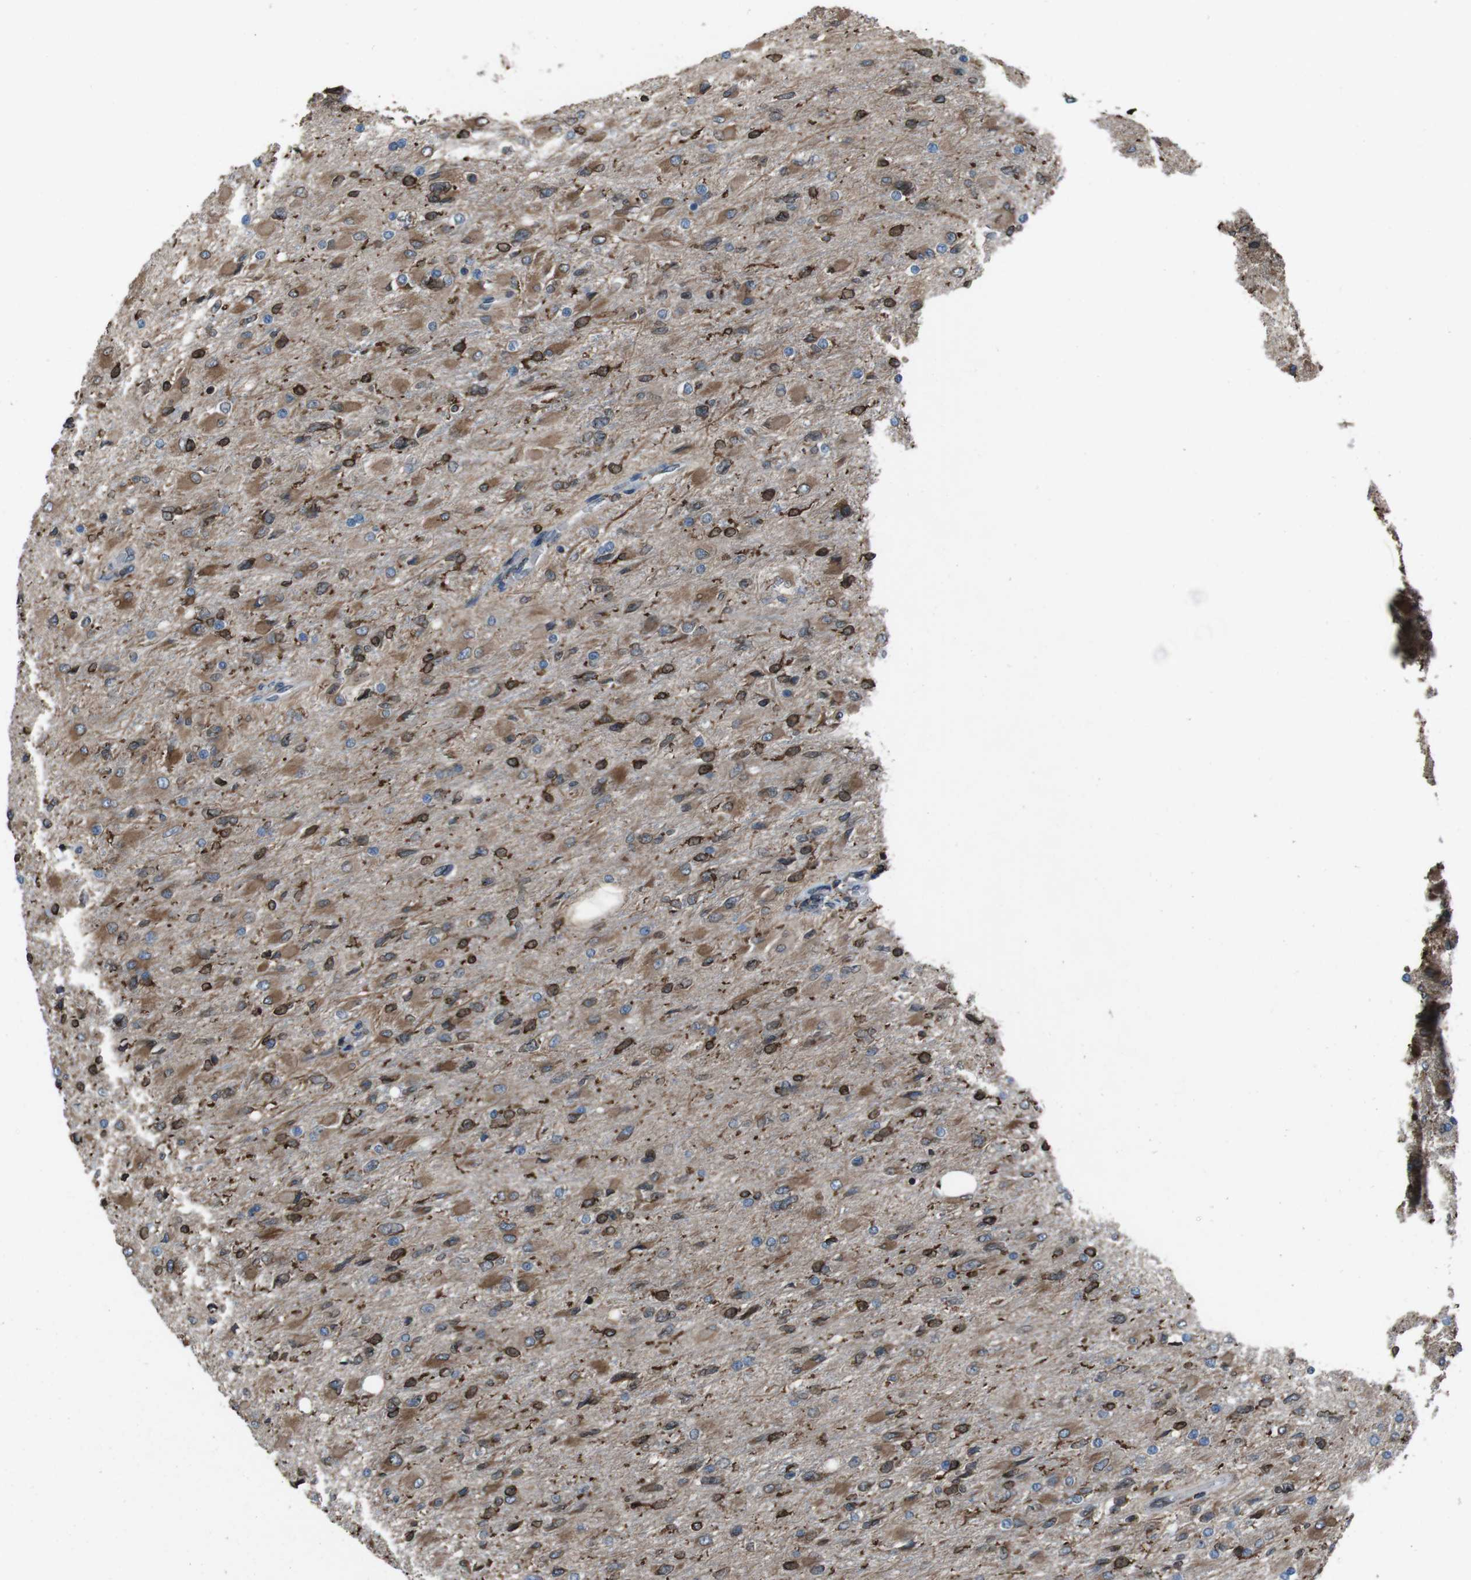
{"staining": {"intensity": "strong", "quantity": "25%-75%", "location": "cytoplasmic/membranous"}, "tissue": "glioma", "cell_type": "Tumor cells", "image_type": "cancer", "snomed": [{"axis": "morphology", "description": "Glioma, malignant, High grade"}, {"axis": "topography", "description": "Cerebral cortex"}], "caption": "IHC photomicrograph of neoplastic tissue: malignant glioma (high-grade) stained using immunohistochemistry (IHC) exhibits high levels of strong protein expression localized specifically in the cytoplasmic/membranous of tumor cells, appearing as a cytoplasmic/membranous brown color.", "gene": "APMAP", "patient": {"sex": "female", "age": 36}}